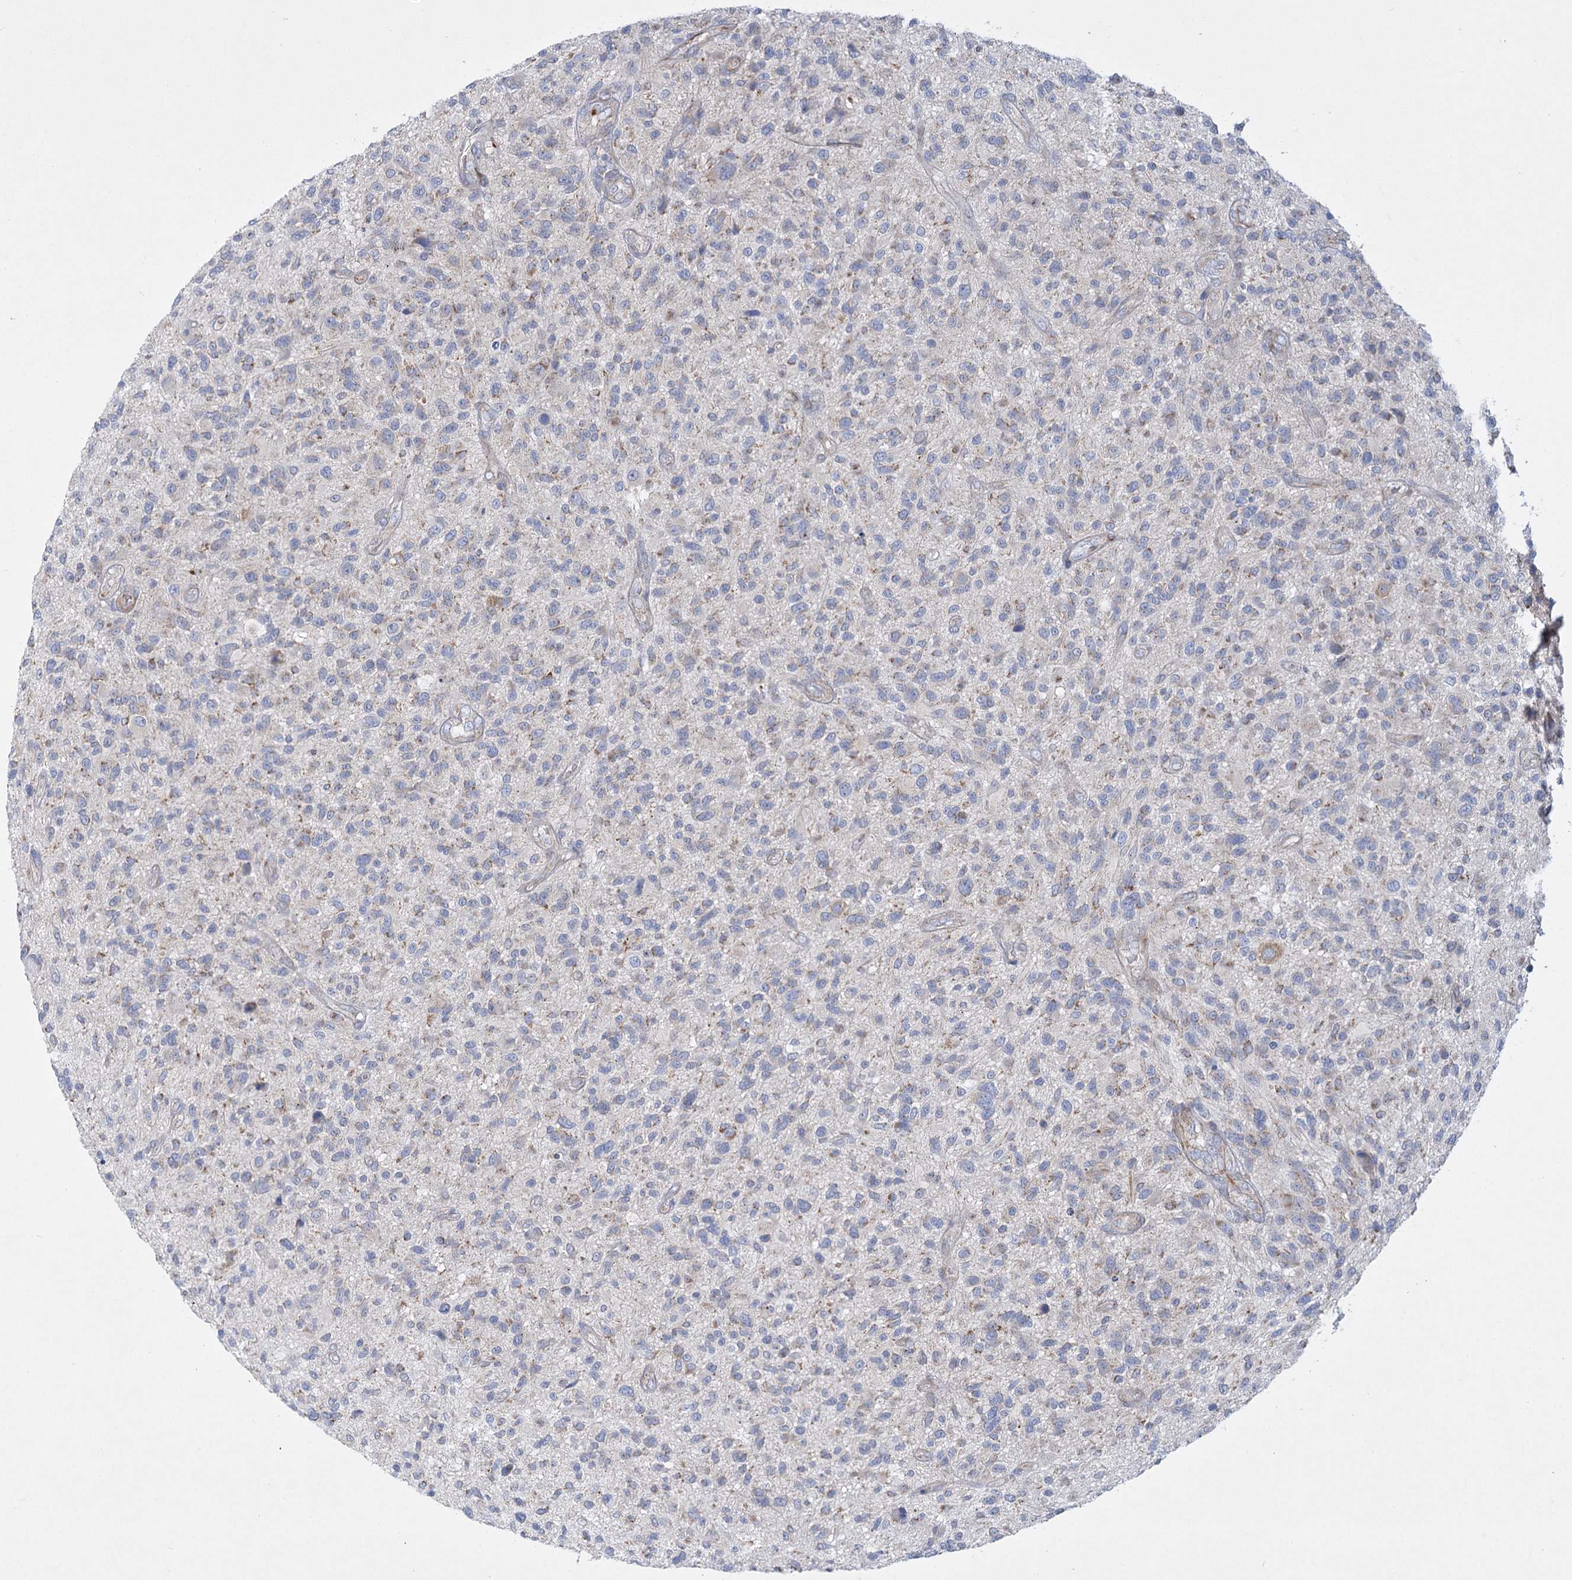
{"staining": {"intensity": "negative", "quantity": "none", "location": "none"}, "tissue": "glioma", "cell_type": "Tumor cells", "image_type": "cancer", "snomed": [{"axis": "morphology", "description": "Glioma, malignant, High grade"}, {"axis": "topography", "description": "Brain"}], "caption": "Immunohistochemistry of human glioma exhibits no expression in tumor cells.", "gene": "DHTKD1", "patient": {"sex": "male", "age": 47}}